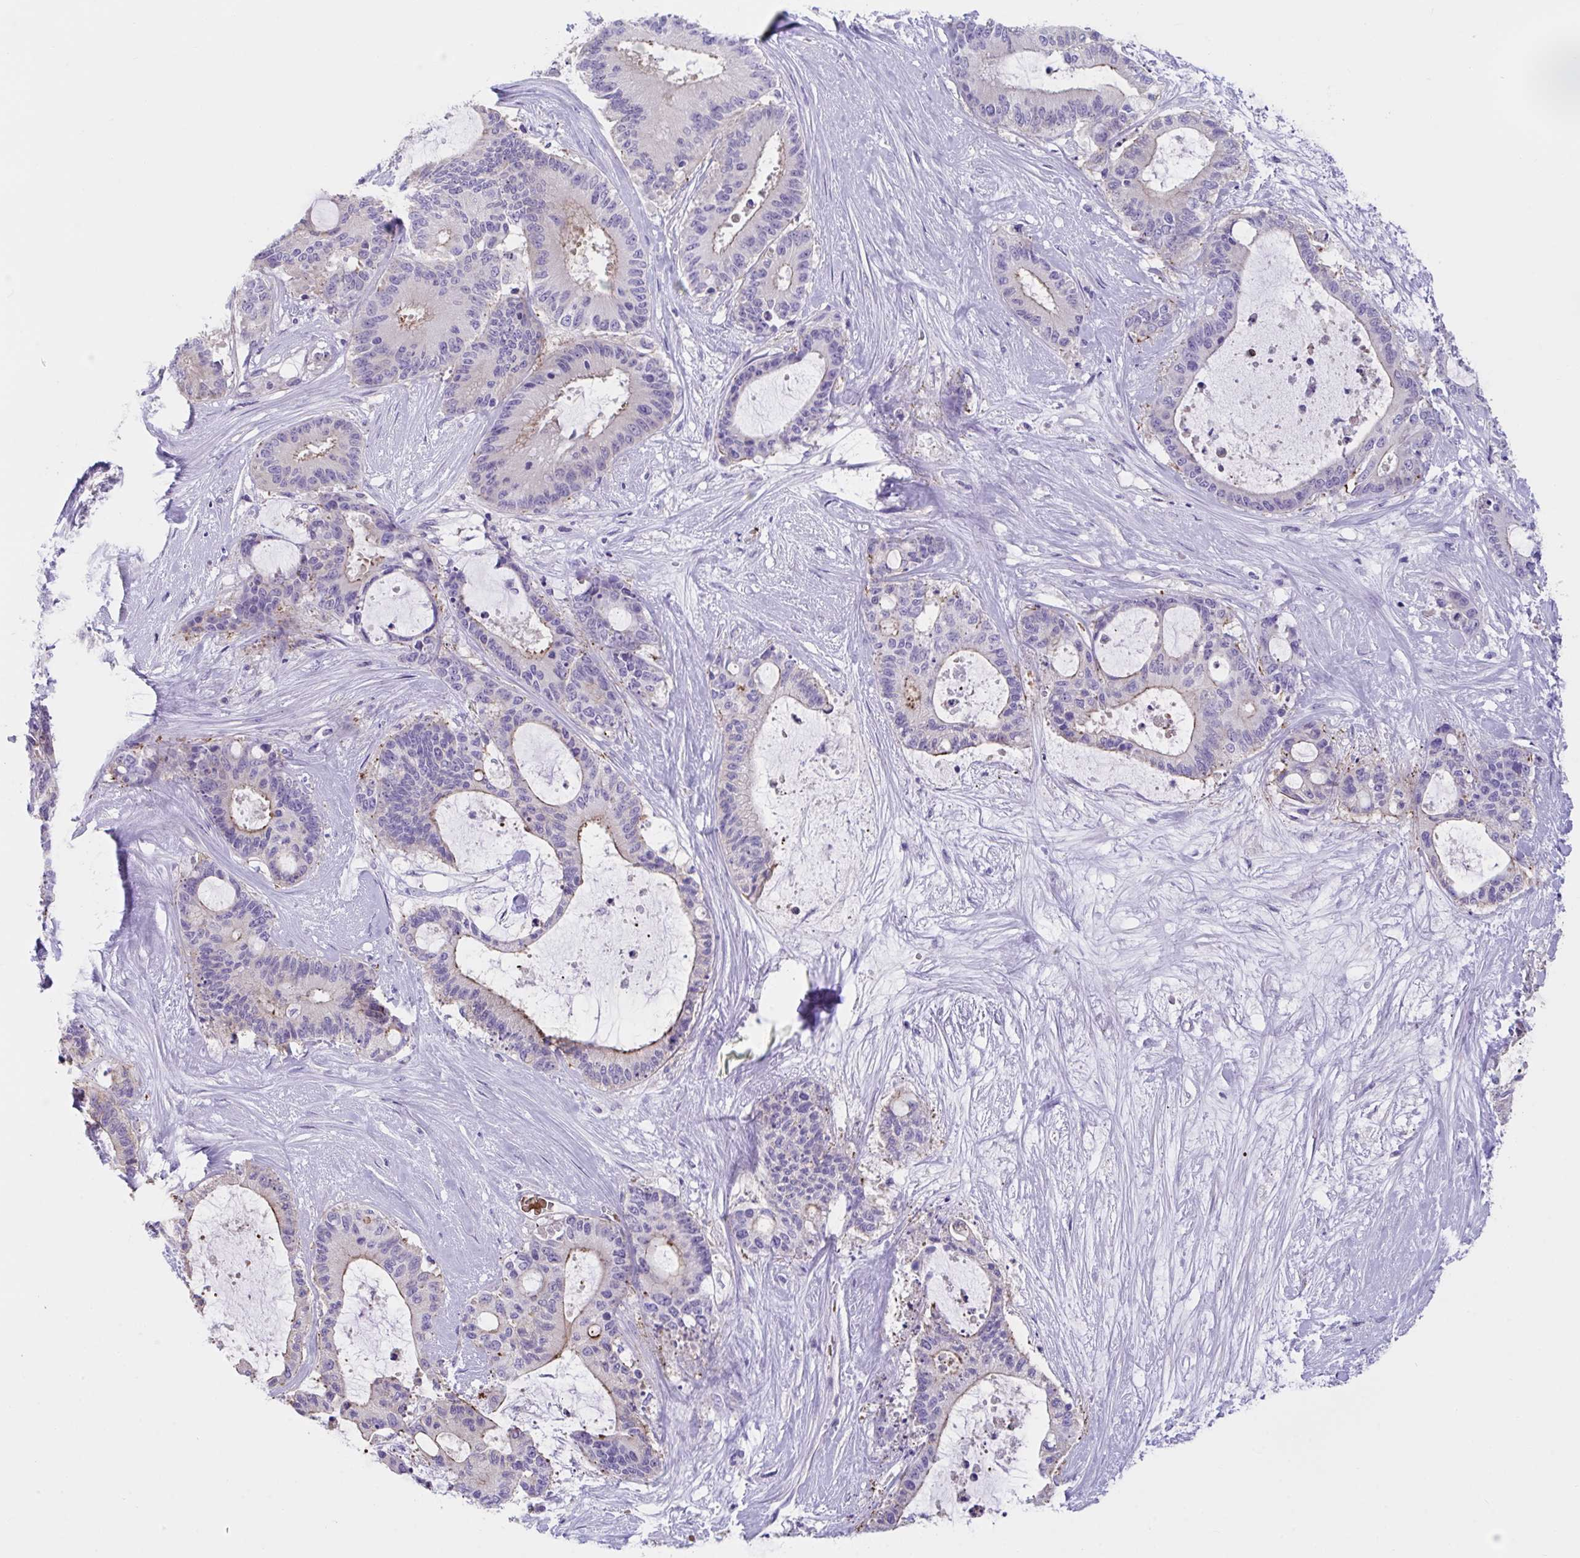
{"staining": {"intensity": "moderate", "quantity": "<25%", "location": "cytoplasmic/membranous"}, "tissue": "liver cancer", "cell_type": "Tumor cells", "image_type": "cancer", "snomed": [{"axis": "morphology", "description": "Normal tissue, NOS"}, {"axis": "morphology", "description": "Cholangiocarcinoma"}, {"axis": "topography", "description": "Liver"}, {"axis": "topography", "description": "Peripheral nerve tissue"}], "caption": "This is an image of immunohistochemistry staining of liver cancer, which shows moderate positivity in the cytoplasmic/membranous of tumor cells.", "gene": "TTC30B", "patient": {"sex": "female", "age": 73}}